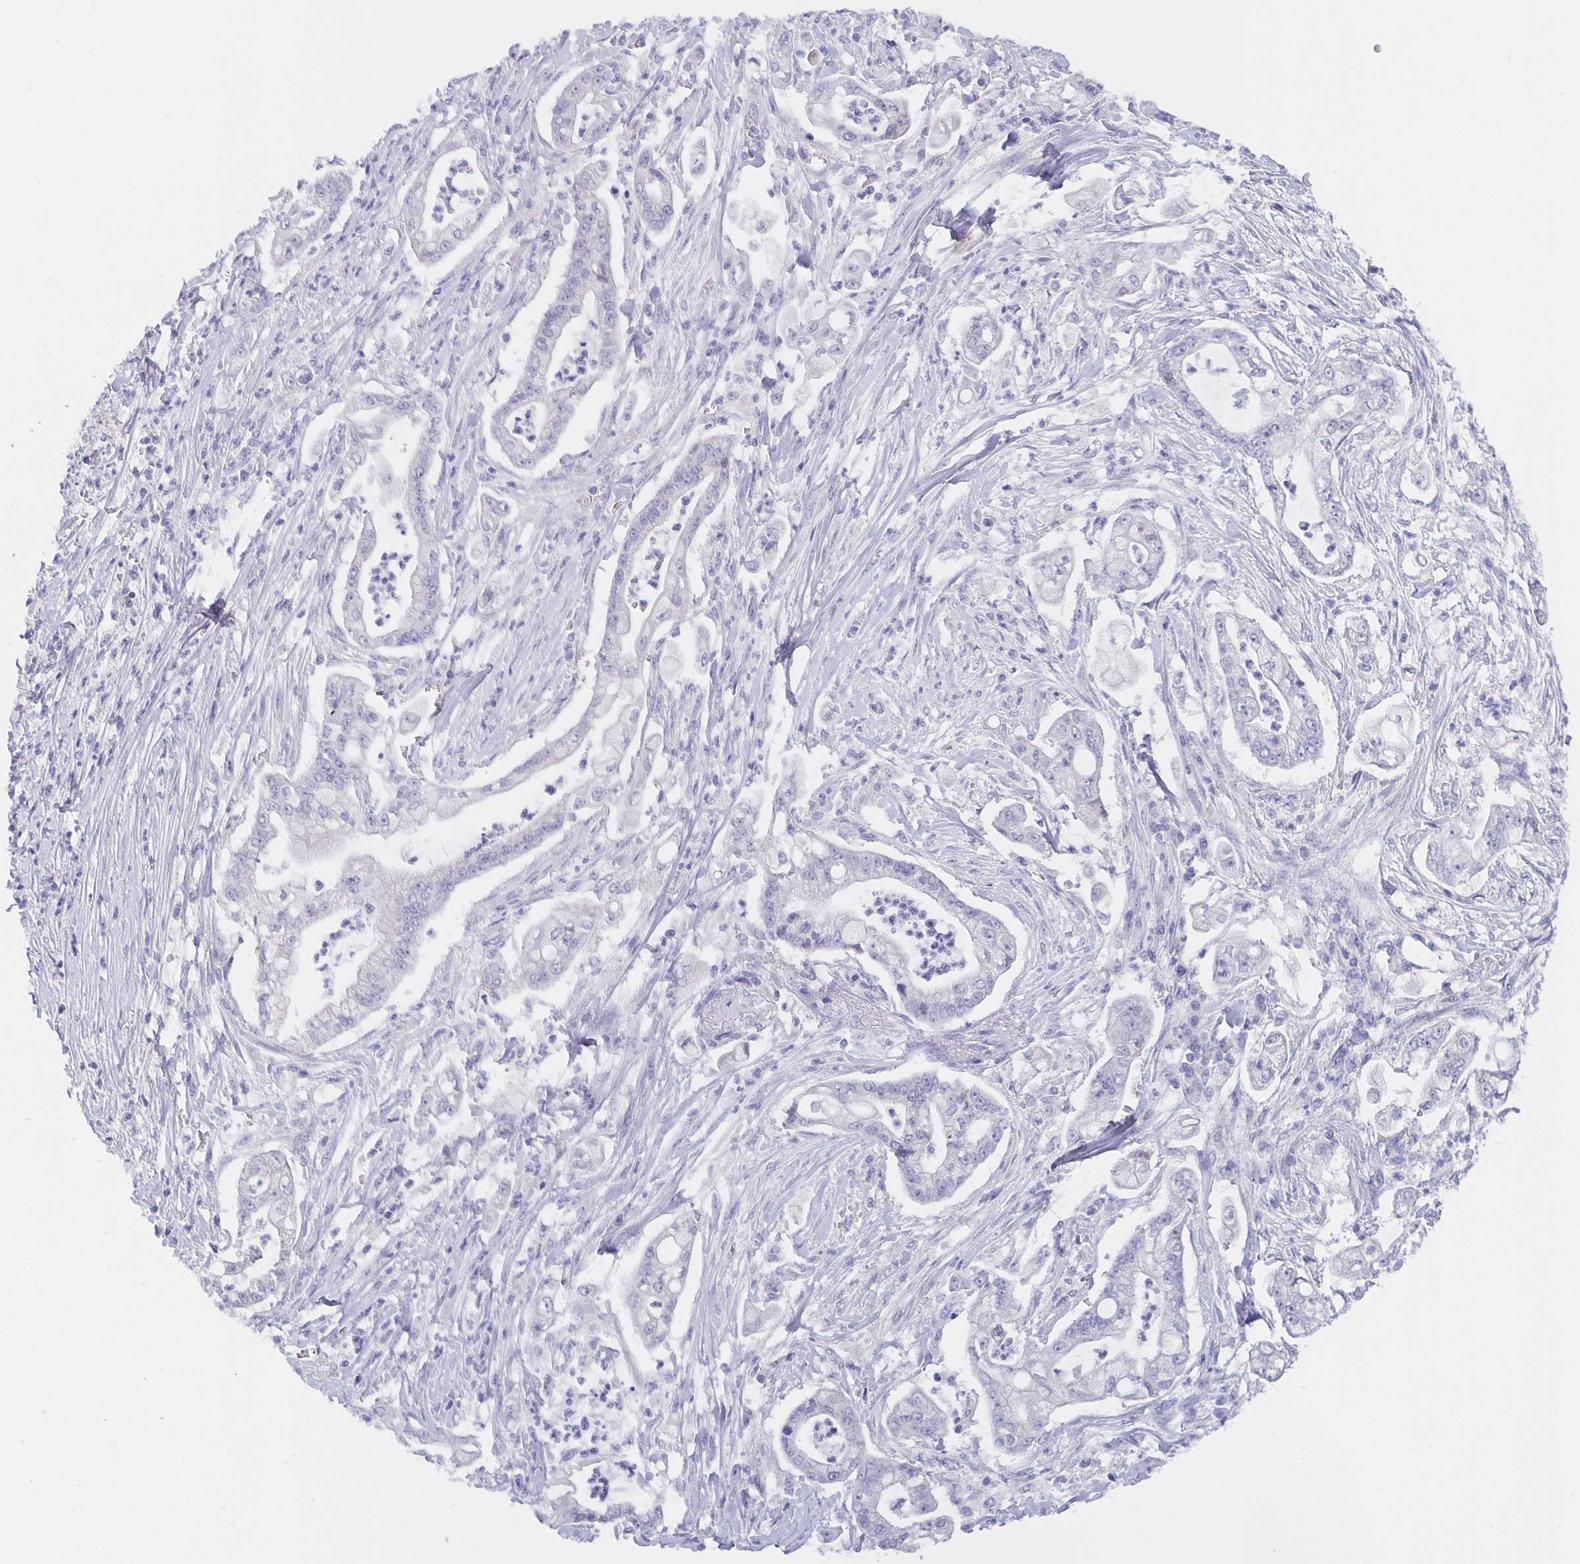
{"staining": {"intensity": "negative", "quantity": "none", "location": "none"}, "tissue": "pancreatic cancer", "cell_type": "Tumor cells", "image_type": "cancer", "snomed": [{"axis": "morphology", "description": "Adenocarcinoma, NOS"}, {"axis": "topography", "description": "Pancreas"}], "caption": "IHC micrograph of neoplastic tissue: human adenocarcinoma (pancreatic) stained with DAB (3,3'-diaminobenzidine) exhibits no significant protein staining in tumor cells. (DAB immunohistochemistry (IHC) visualized using brightfield microscopy, high magnification).", "gene": "CFAP74", "patient": {"sex": "female", "age": 69}}